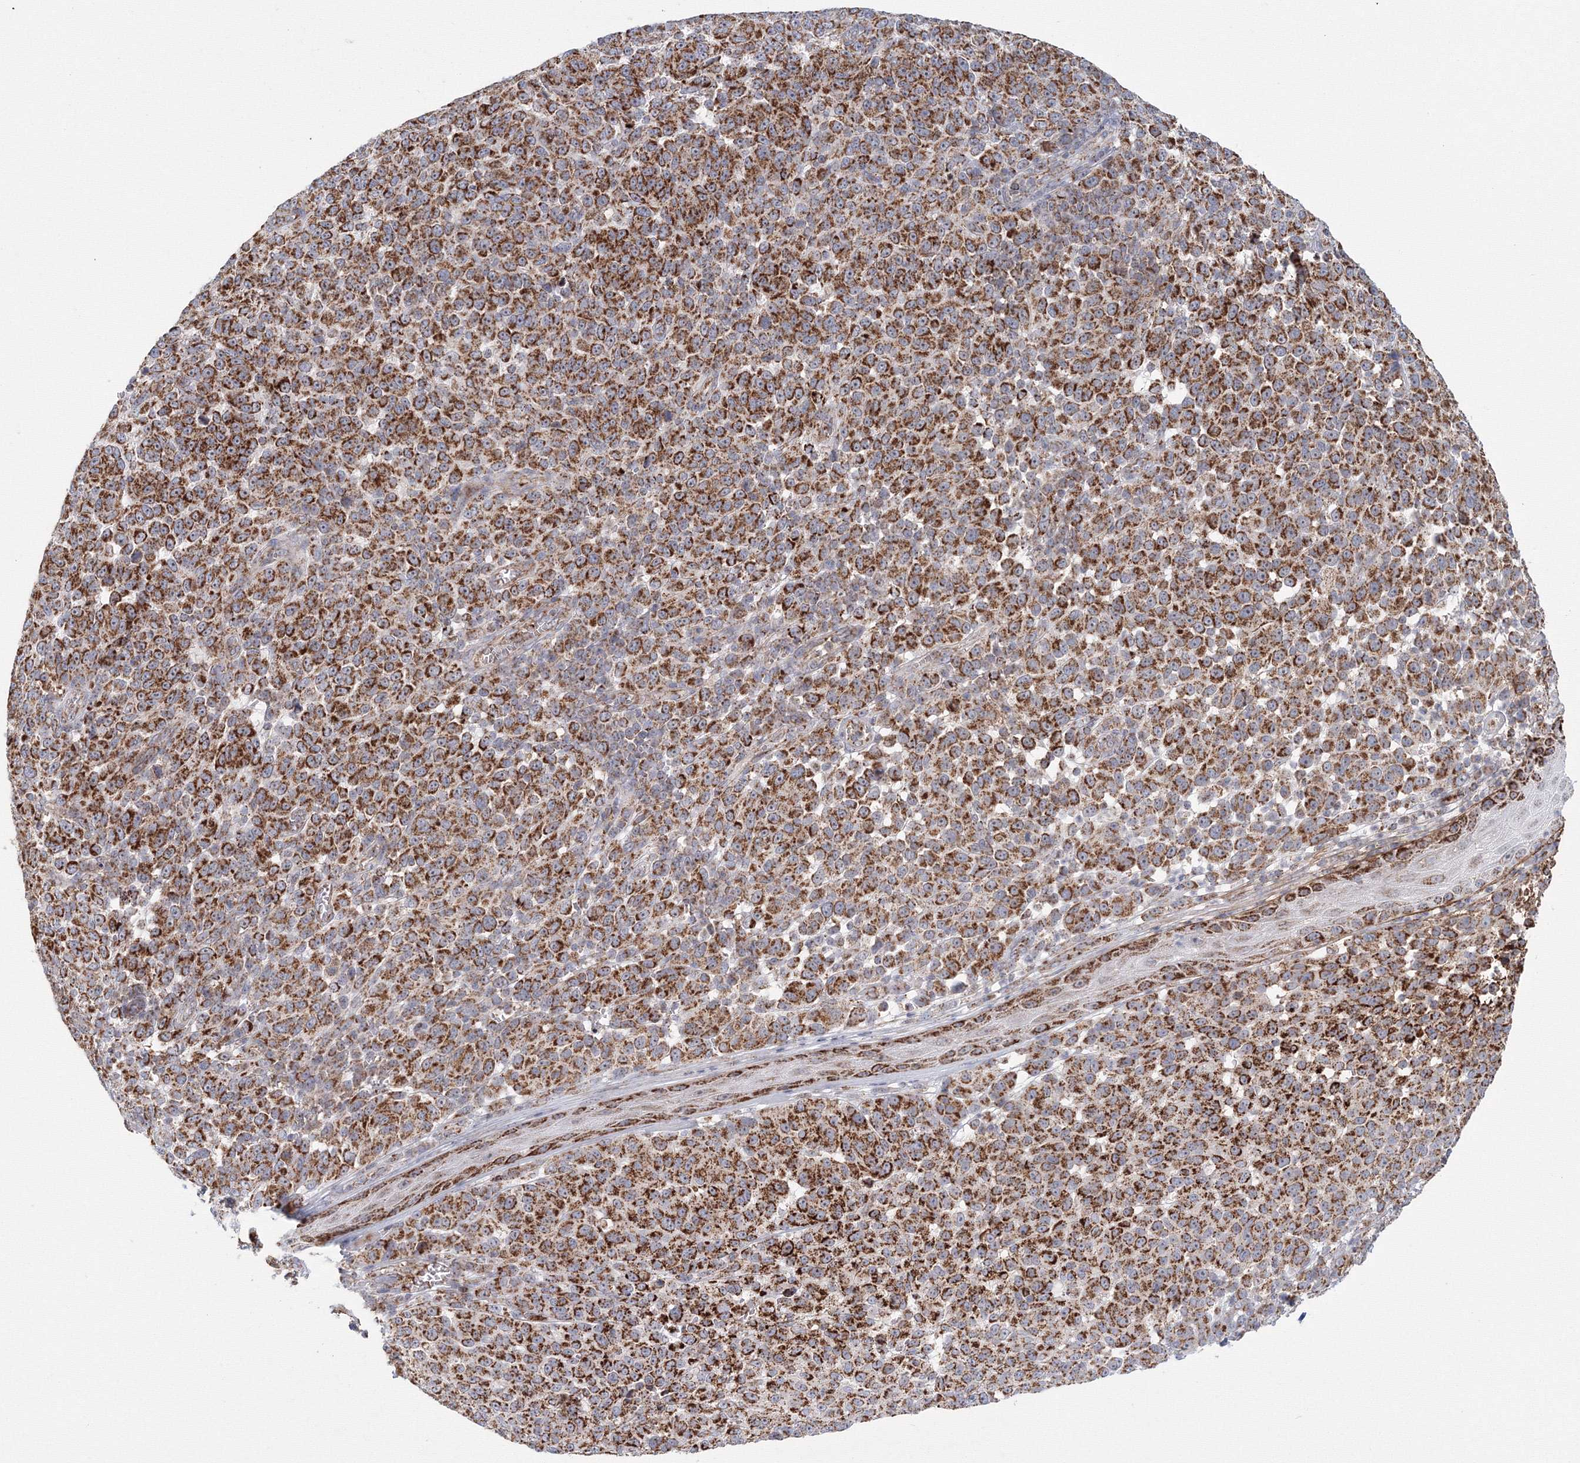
{"staining": {"intensity": "strong", "quantity": ">75%", "location": "cytoplasmic/membranous"}, "tissue": "melanoma", "cell_type": "Tumor cells", "image_type": "cancer", "snomed": [{"axis": "morphology", "description": "Malignant melanoma, NOS"}, {"axis": "topography", "description": "Skin"}], "caption": "A high-resolution photomicrograph shows immunohistochemistry staining of melanoma, which shows strong cytoplasmic/membranous positivity in about >75% of tumor cells.", "gene": "GRPEL1", "patient": {"sex": "male", "age": 49}}